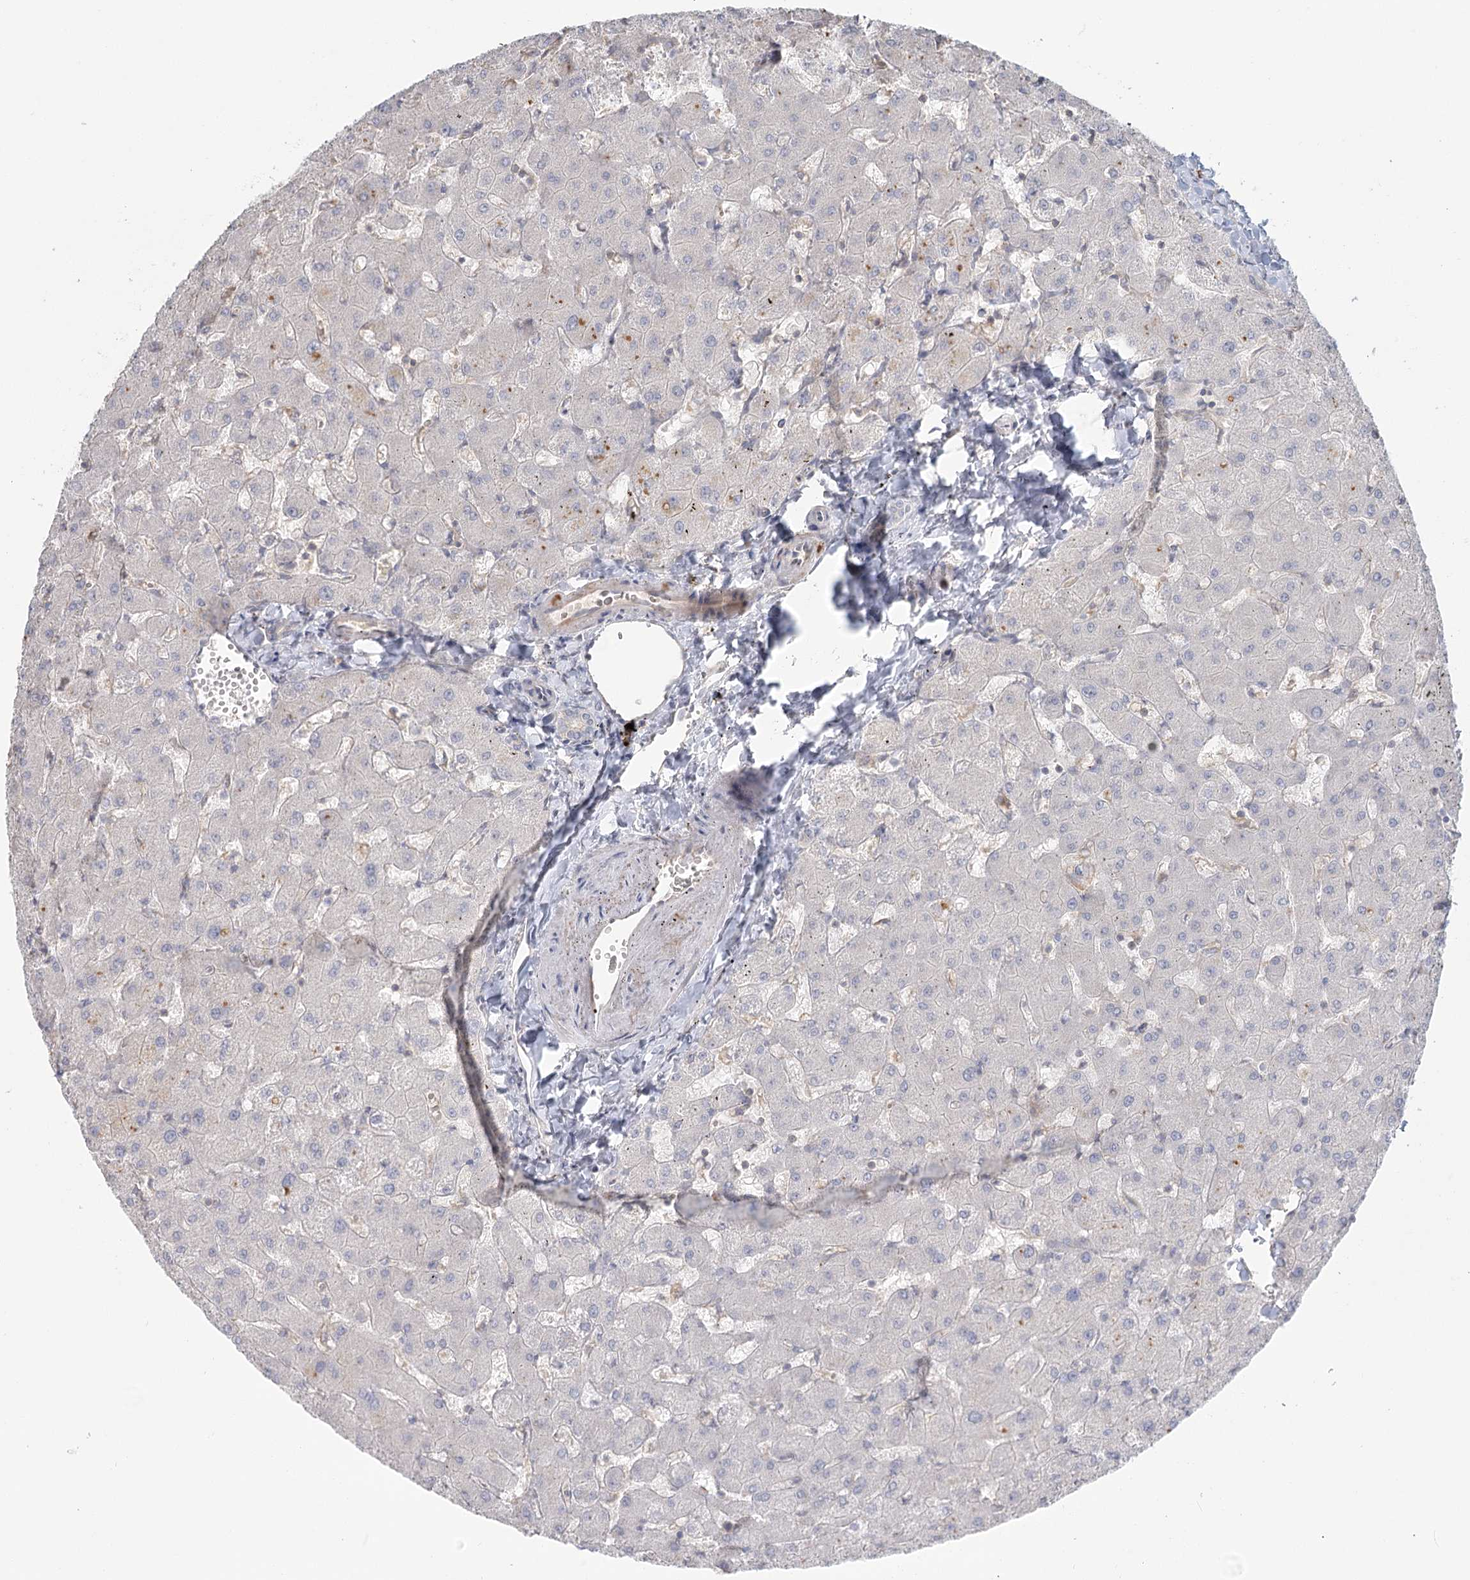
{"staining": {"intensity": "negative", "quantity": "none", "location": "none"}, "tissue": "liver", "cell_type": "Cholangiocytes", "image_type": "normal", "snomed": [{"axis": "morphology", "description": "Normal tissue, NOS"}, {"axis": "topography", "description": "Liver"}], "caption": "This is a micrograph of IHC staining of normal liver, which shows no positivity in cholangiocytes. Brightfield microscopy of immunohistochemistry (IHC) stained with DAB (brown) and hematoxylin (blue), captured at high magnification.", "gene": "GUCY2C", "patient": {"sex": "female", "age": 63}}